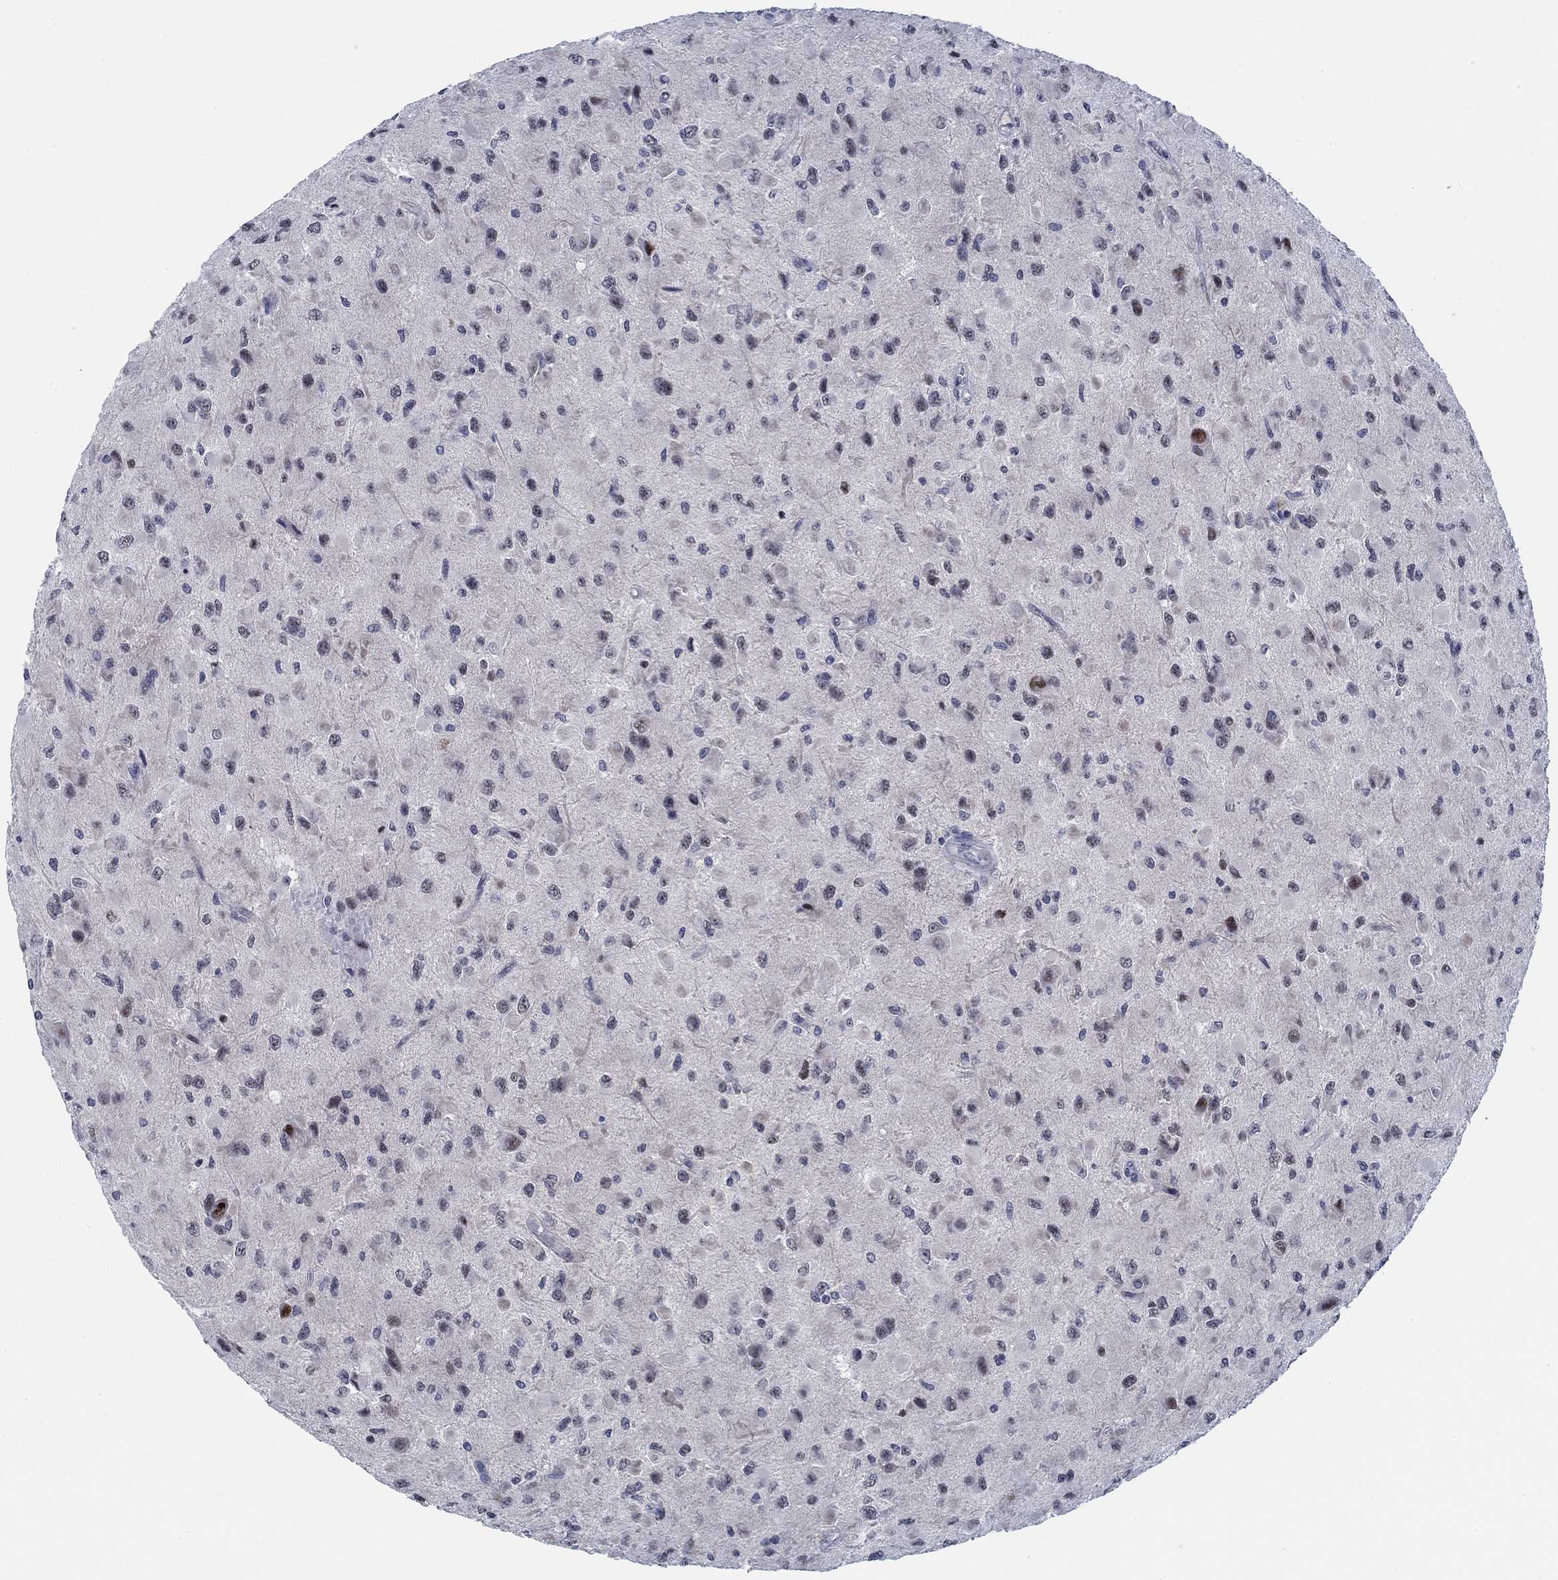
{"staining": {"intensity": "moderate", "quantity": "<25%", "location": "nuclear"}, "tissue": "glioma", "cell_type": "Tumor cells", "image_type": "cancer", "snomed": [{"axis": "morphology", "description": "Glioma, malignant, High grade"}, {"axis": "topography", "description": "Cerebral cortex"}], "caption": "Tumor cells exhibit low levels of moderate nuclear positivity in approximately <25% of cells in malignant glioma (high-grade). Nuclei are stained in blue.", "gene": "NEU3", "patient": {"sex": "male", "age": 35}}